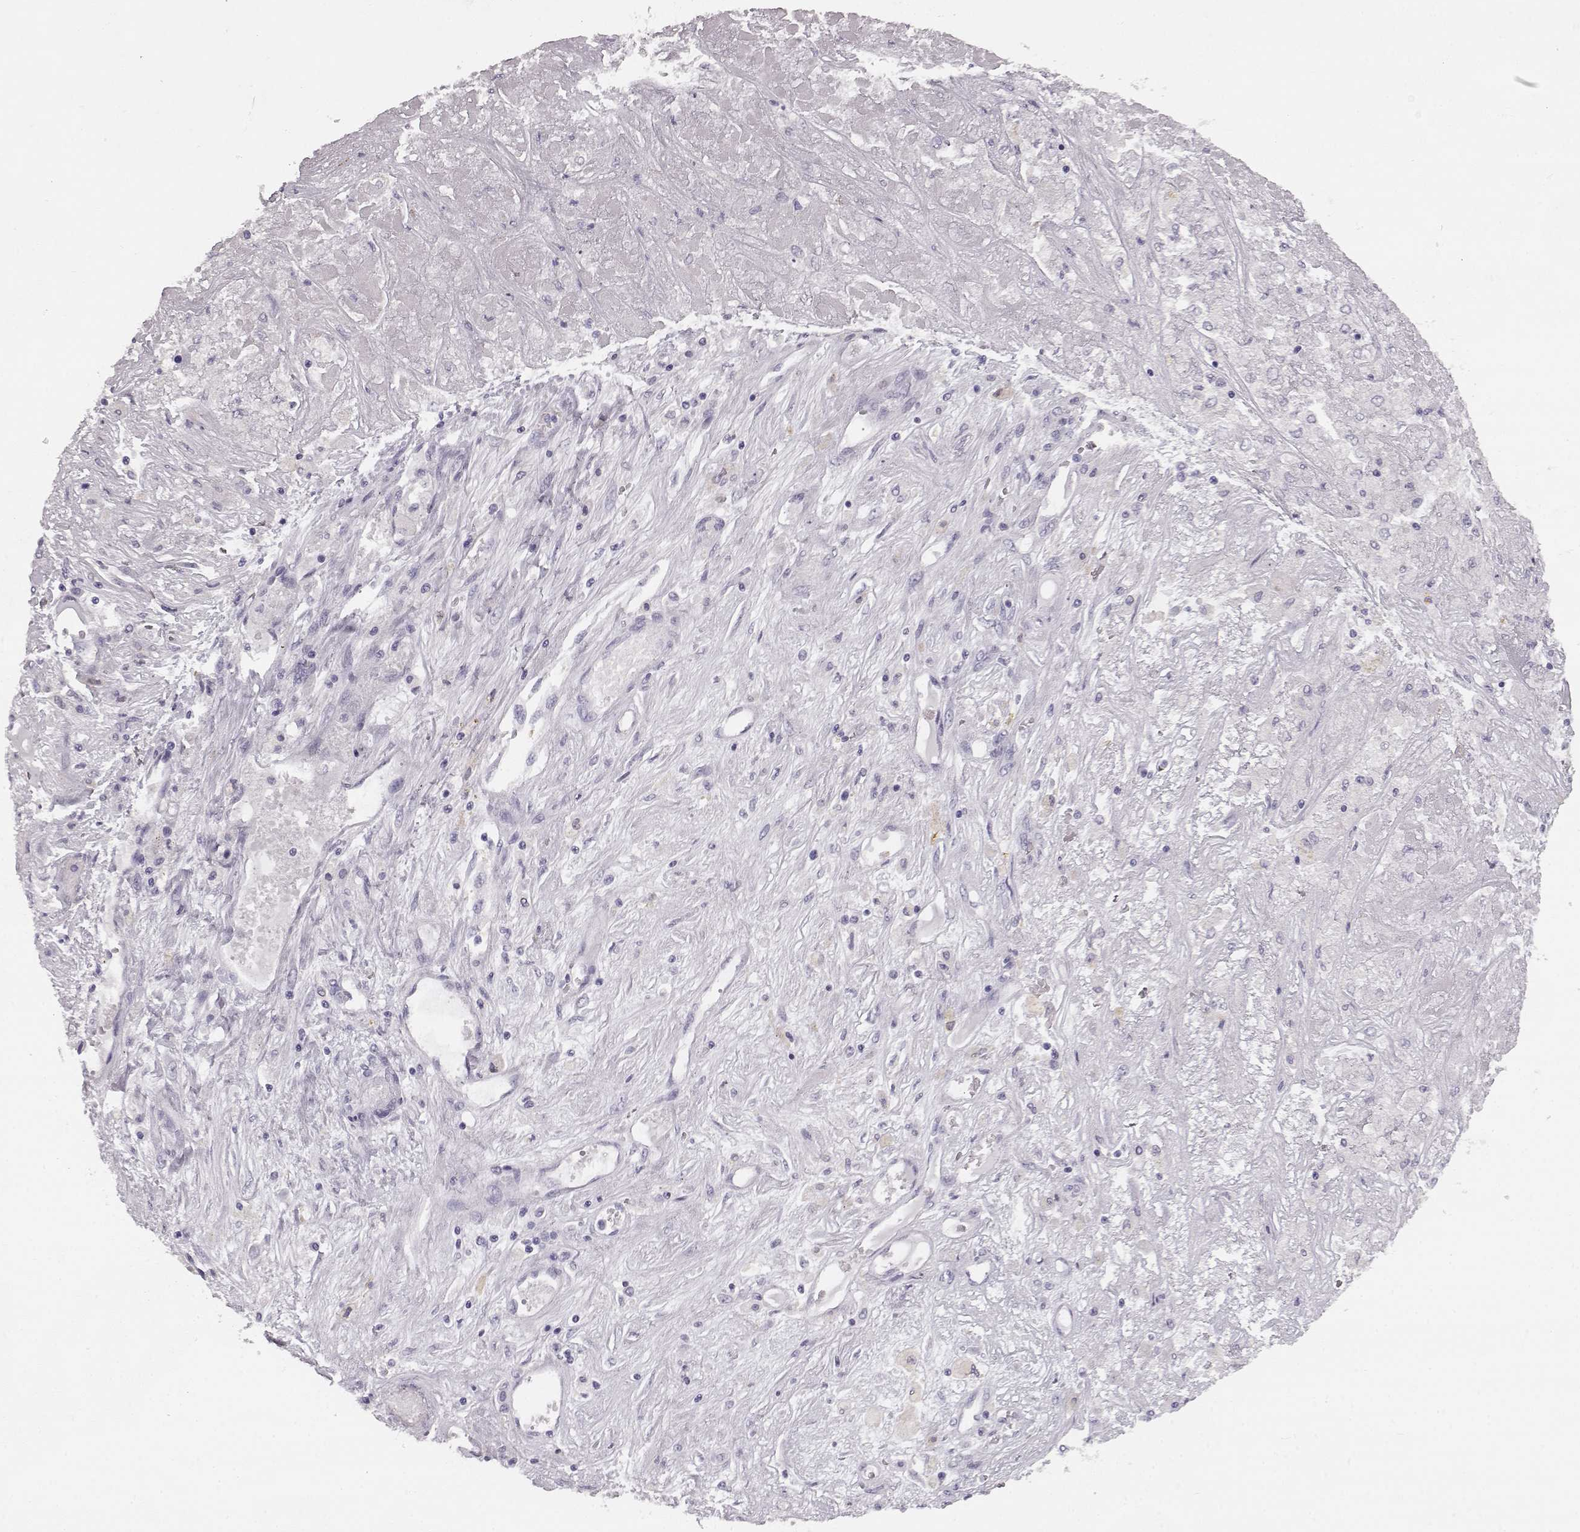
{"staining": {"intensity": "negative", "quantity": "none", "location": "none"}, "tissue": "liver cancer", "cell_type": "Tumor cells", "image_type": "cancer", "snomed": [{"axis": "morphology", "description": "Cholangiocarcinoma"}, {"axis": "topography", "description": "Liver"}], "caption": "This is a micrograph of immunohistochemistry (IHC) staining of liver cancer, which shows no expression in tumor cells.", "gene": "KIAA0319", "patient": {"sex": "female", "age": 52}}